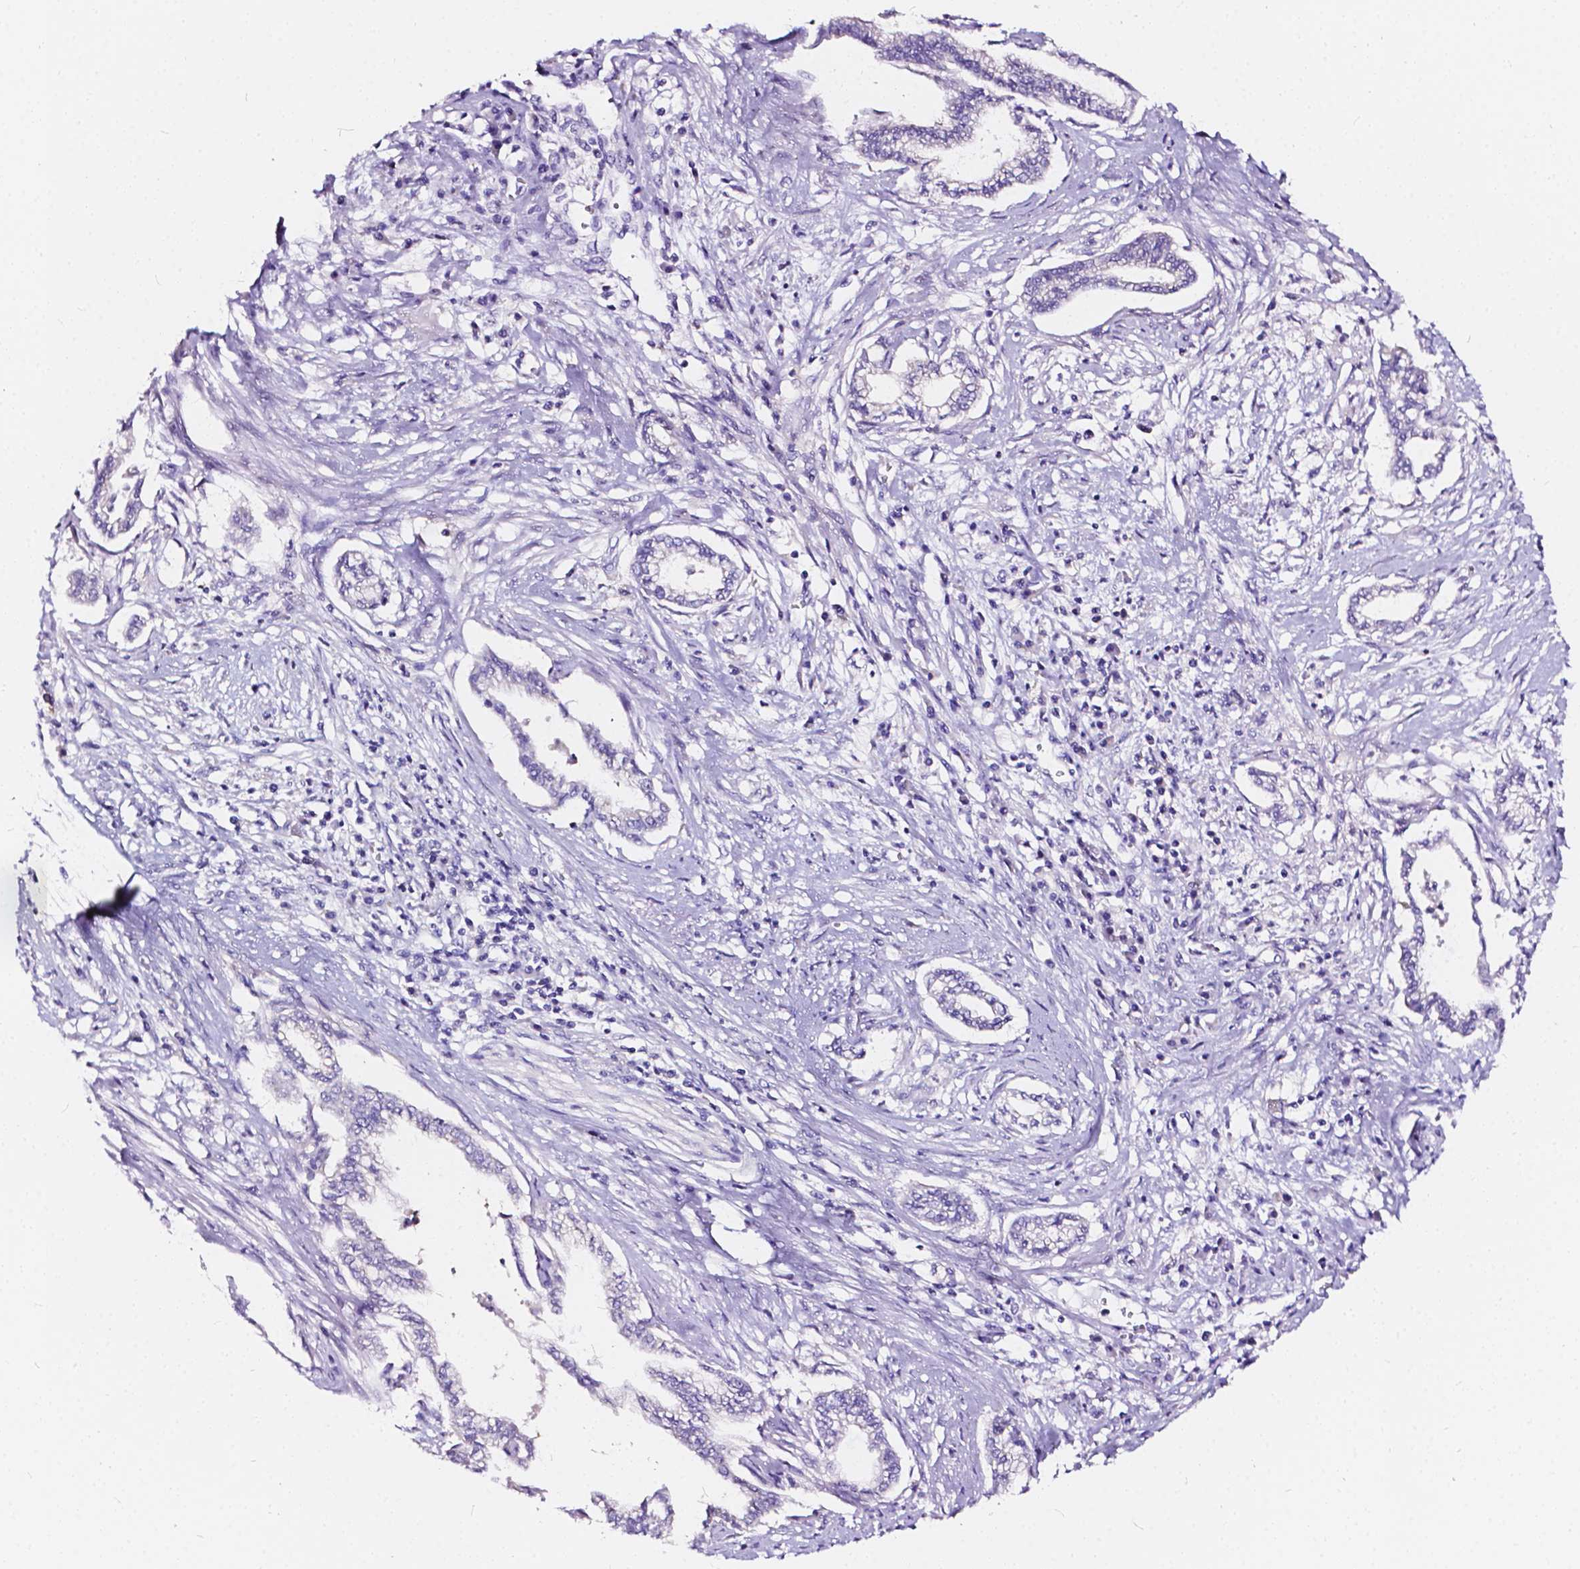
{"staining": {"intensity": "negative", "quantity": "none", "location": "none"}, "tissue": "cervical cancer", "cell_type": "Tumor cells", "image_type": "cancer", "snomed": [{"axis": "morphology", "description": "Adenocarcinoma, NOS"}, {"axis": "topography", "description": "Cervix"}], "caption": "This is an immunohistochemistry (IHC) image of human adenocarcinoma (cervical). There is no expression in tumor cells.", "gene": "CLSTN2", "patient": {"sex": "female", "age": 62}}